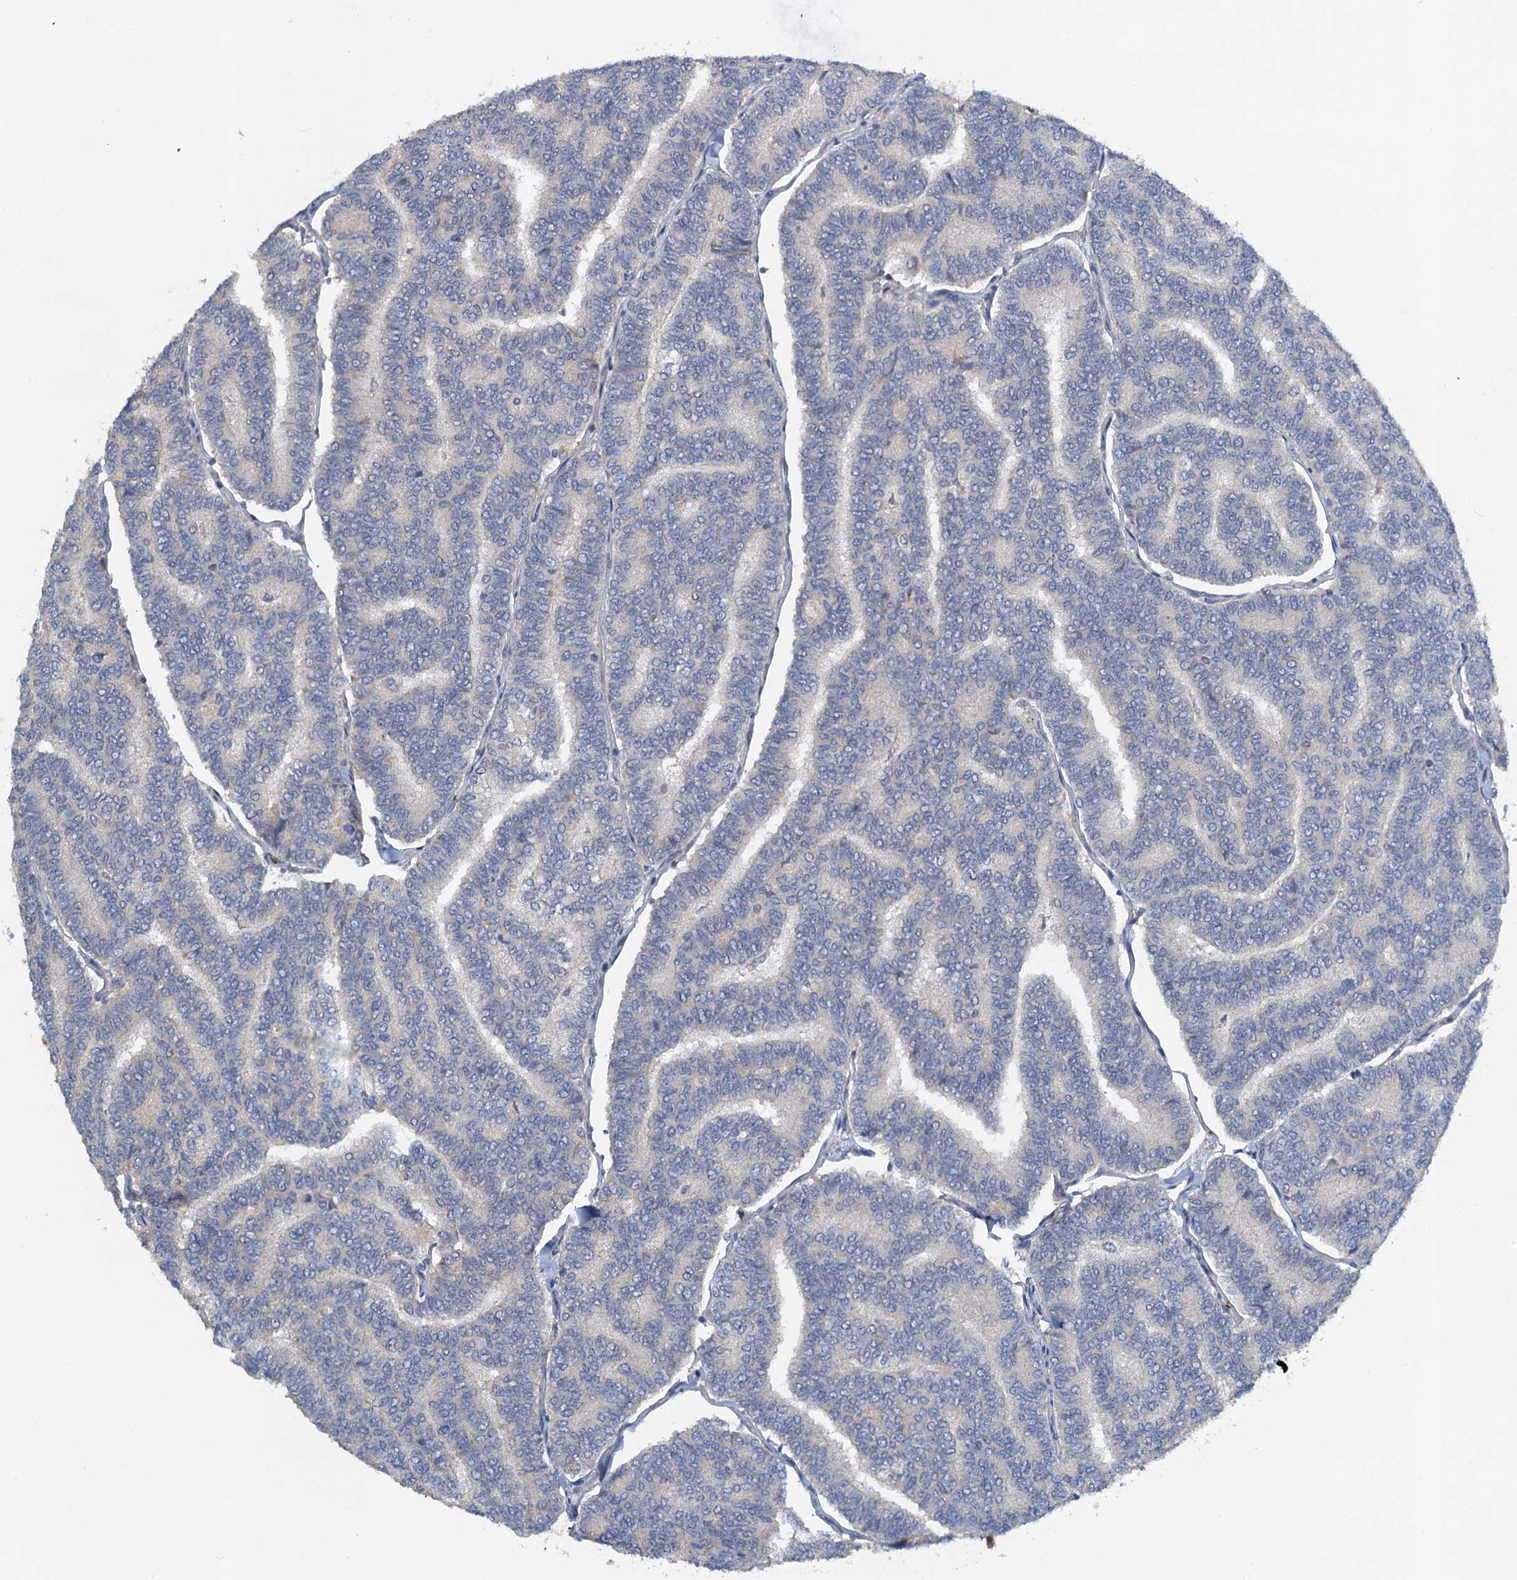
{"staining": {"intensity": "negative", "quantity": "none", "location": "none"}, "tissue": "thyroid cancer", "cell_type": "Tumor cells", "image_type": "cancer", "snomed": [{"axis": "morphology", "description": "Papillary adenocarcinoma, NOS"}, {"axis": "topography", "description": "Thyroid gland"}], "caption": "Tumor cells show no significant staining in papillary adenocarcinoma (thyroid).", "gene": "ZNF606", "patient": {"sex": "female", "age": 35}}